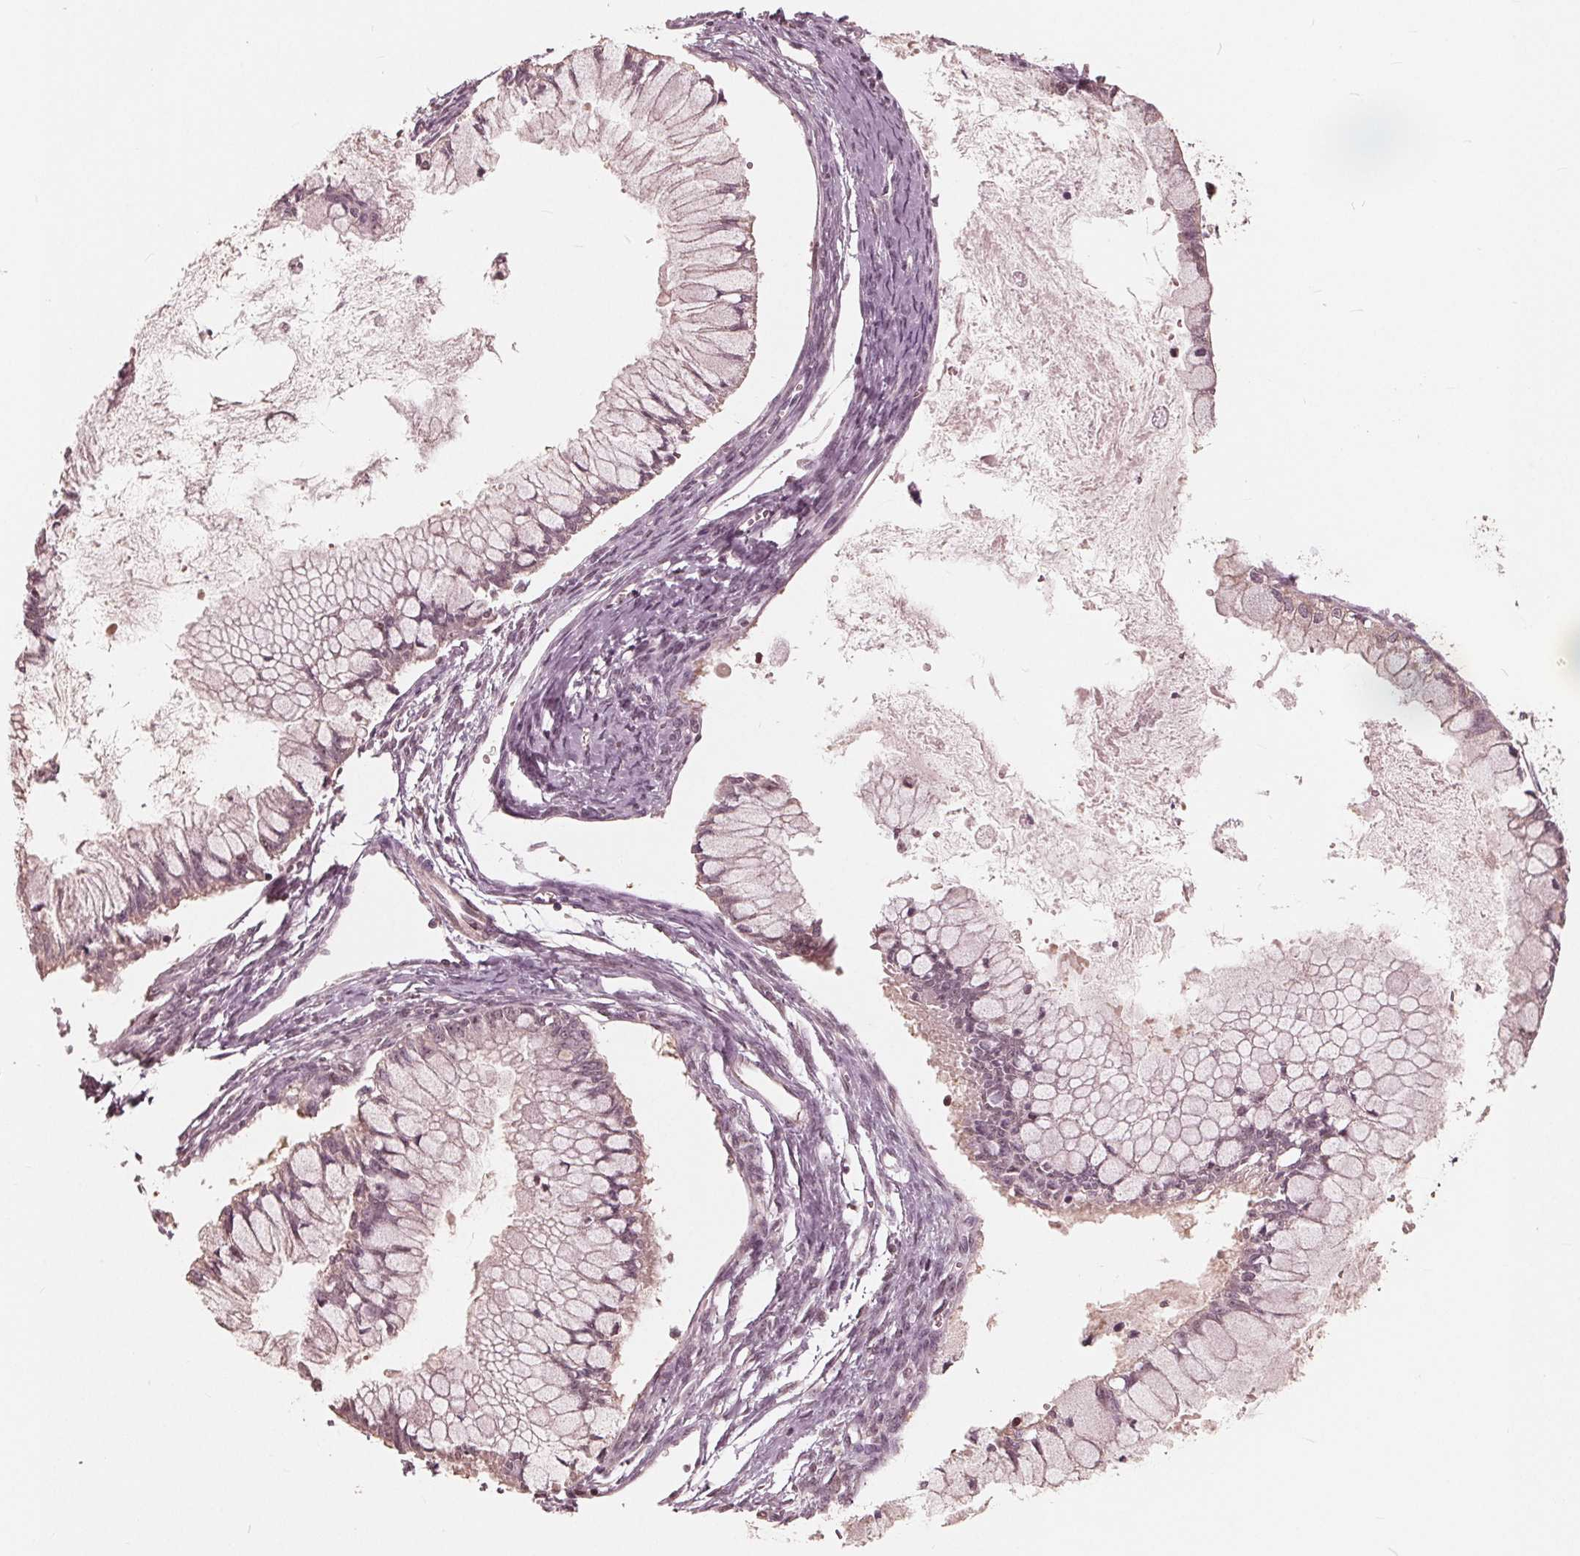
{"staining": {"intensity": "negative", "quantity": "none", "location": "none"}, "tissue": "ovarian cancer", "cell_type": "Tumor cells", "image_type": "cancer", "snomed": [{"axis": "morphology", "description": "Cystadenocarcinoma, mucinous, NOS"}, {"axis": "topography", "description": "Ovary"}], "caption": "Tumor cells show no significant positivity in ovarian cancer.", "gene": "HIRIP3", "patient": {"sex": "female", "age": 34}}